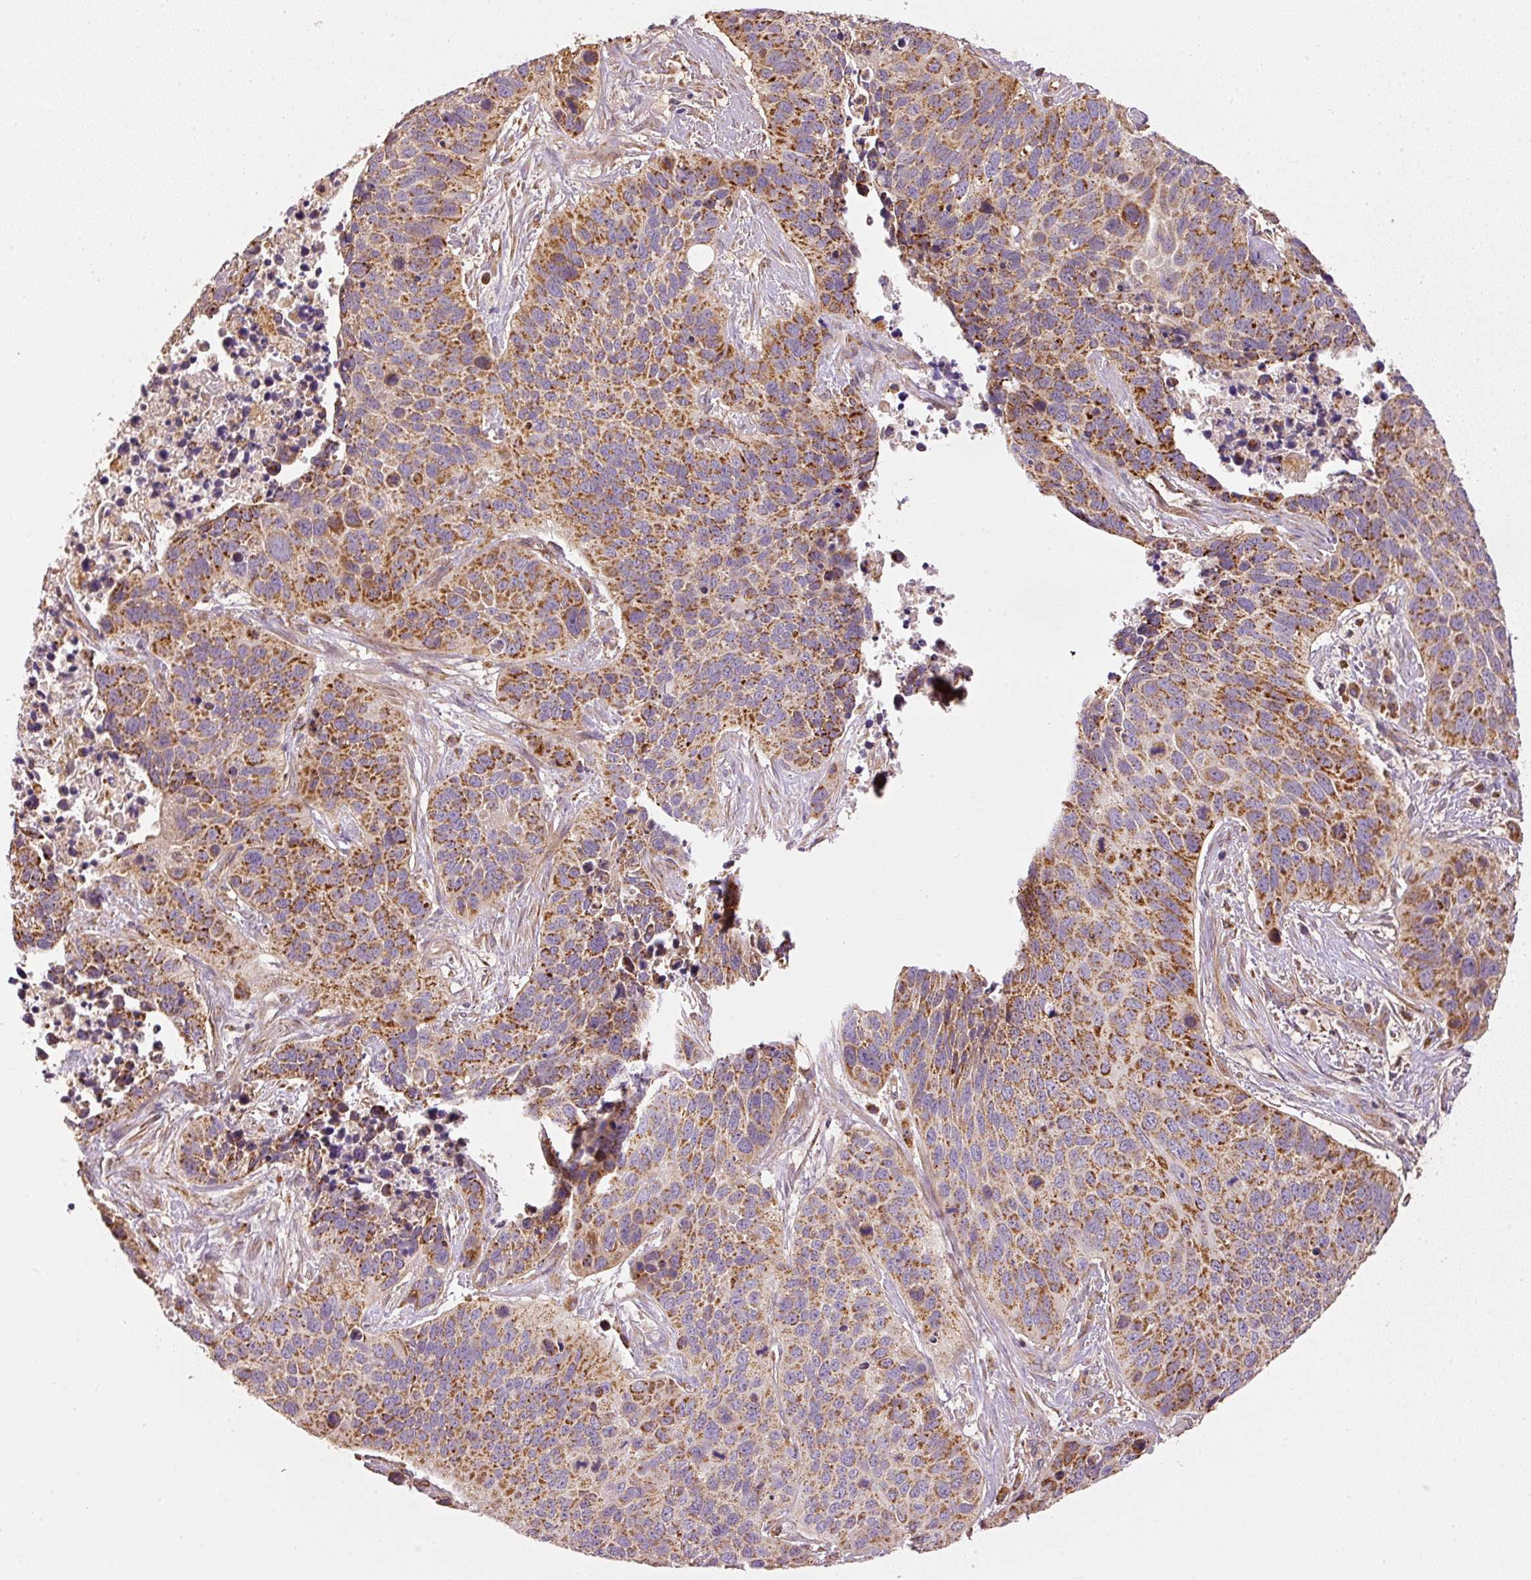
{"staining": {"intensity": "strong", "quantity": ">75%", "location": "cytoplasmic/membranous"}, "tissue": "lung cancer", "cell_type": "Tumor cells", "image_type": "cancer", "snomed": [{"axis": "morphology", "description": "Squamous cell carcinoma, NOS"}, {"axis": "topography", "description": "Lung"}], "caption": "The histopathology image reveals staining of lung cancer, revealing strong cytoplasmic/membranous protein expression (brown color) within tumor cells.", "gene": "MTHFD1L", "patient": {"sex": "male", "age": 62}}